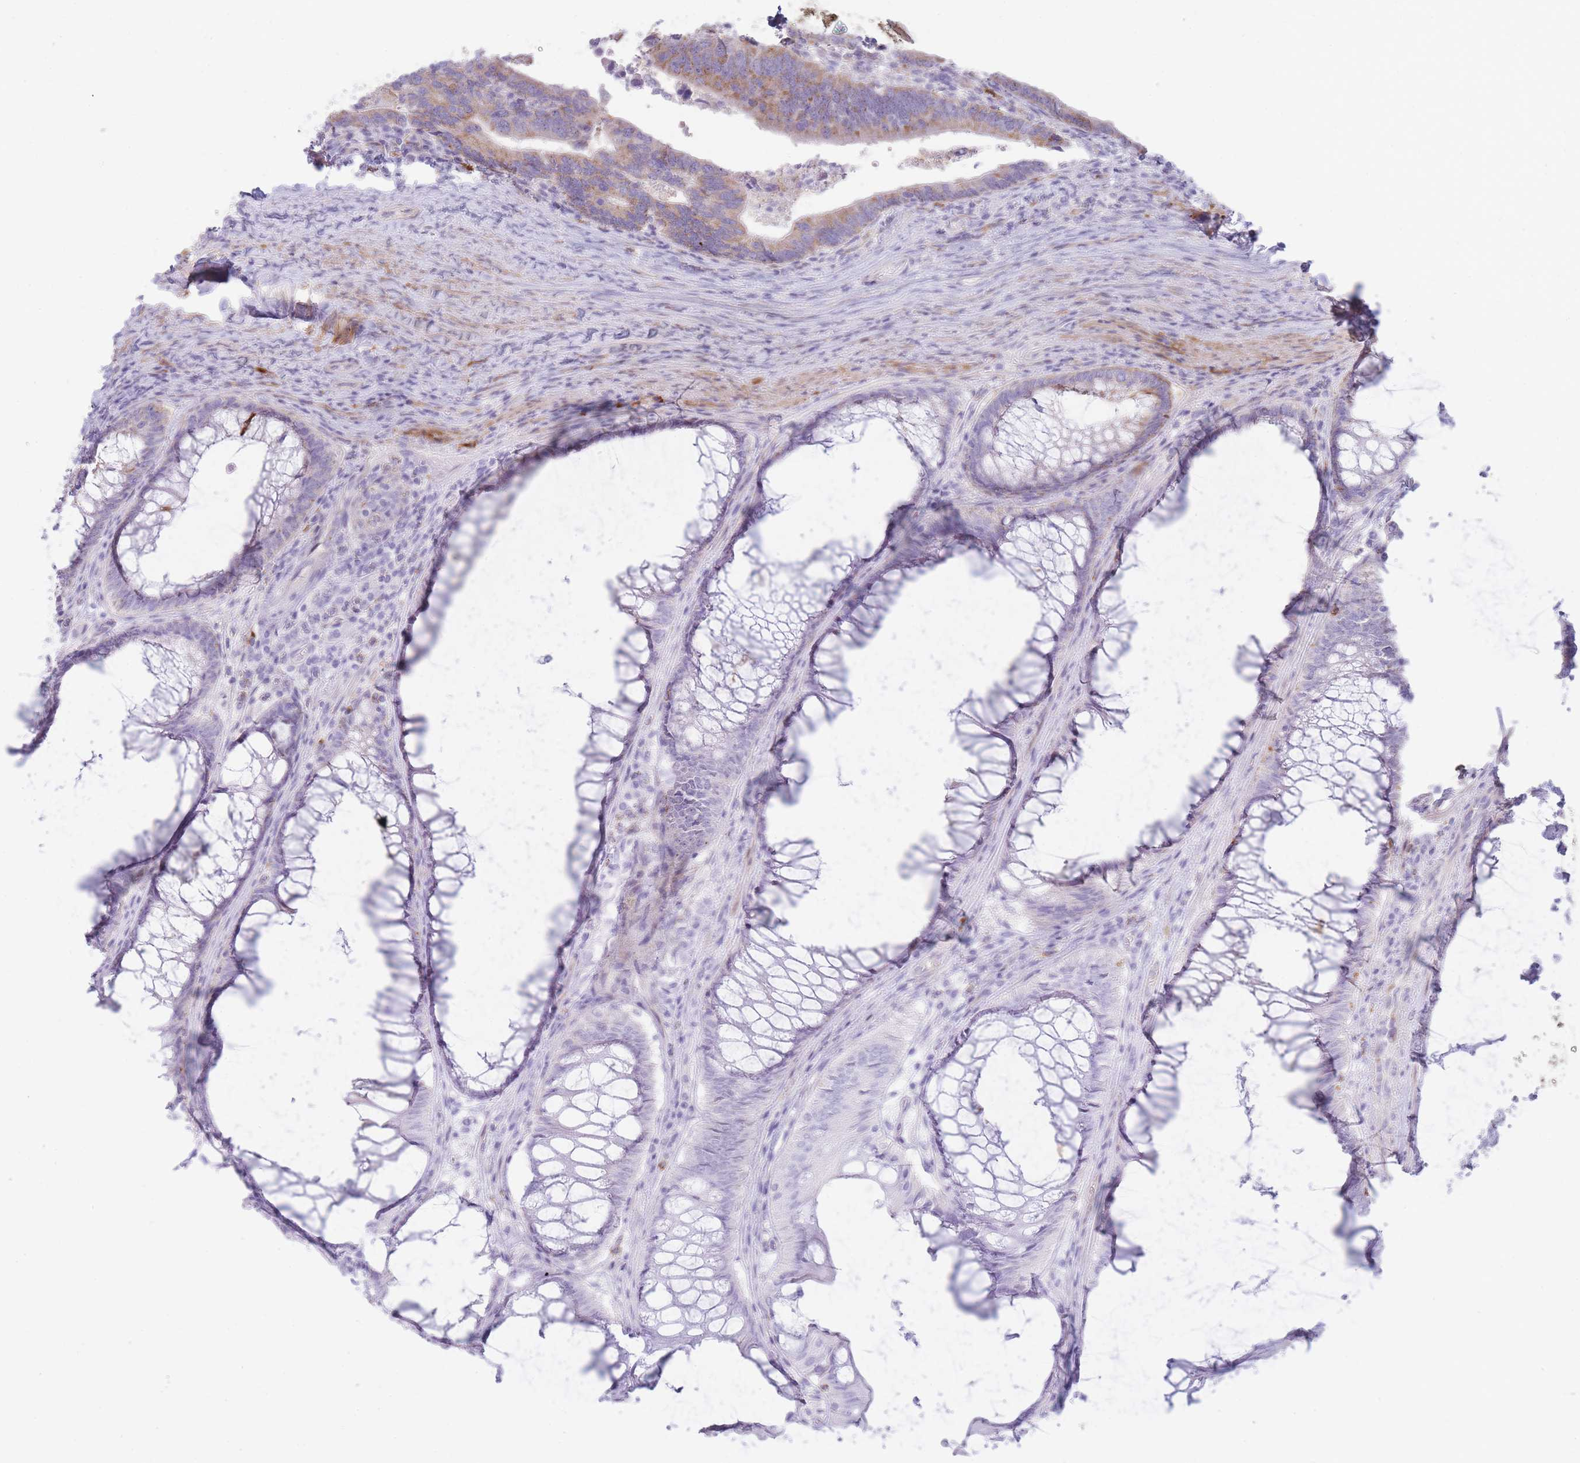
{"staining": {"intensity": "moderate", "quantity": ">75%", "location": "cytoplasmic/membranous"}, "tissue": "colorectal cancer", "cell_type": "Tumor cells", "image_type": "cancer", "snomed": [{"axis": "morphology", "description": "Adenocarcinoma, NOS"}, {"axis": "topography", "description": "Colon"}], "caption": "An image showing moderate cytoplasmic/membranous positivity in approximately >75% of tumor cells in colorectal cancer (adenocarcinoma), as visualized by brown immunohistochemical staining.", "gene": "UTP14A", "patient": {"sex": "female", "age": 67}}